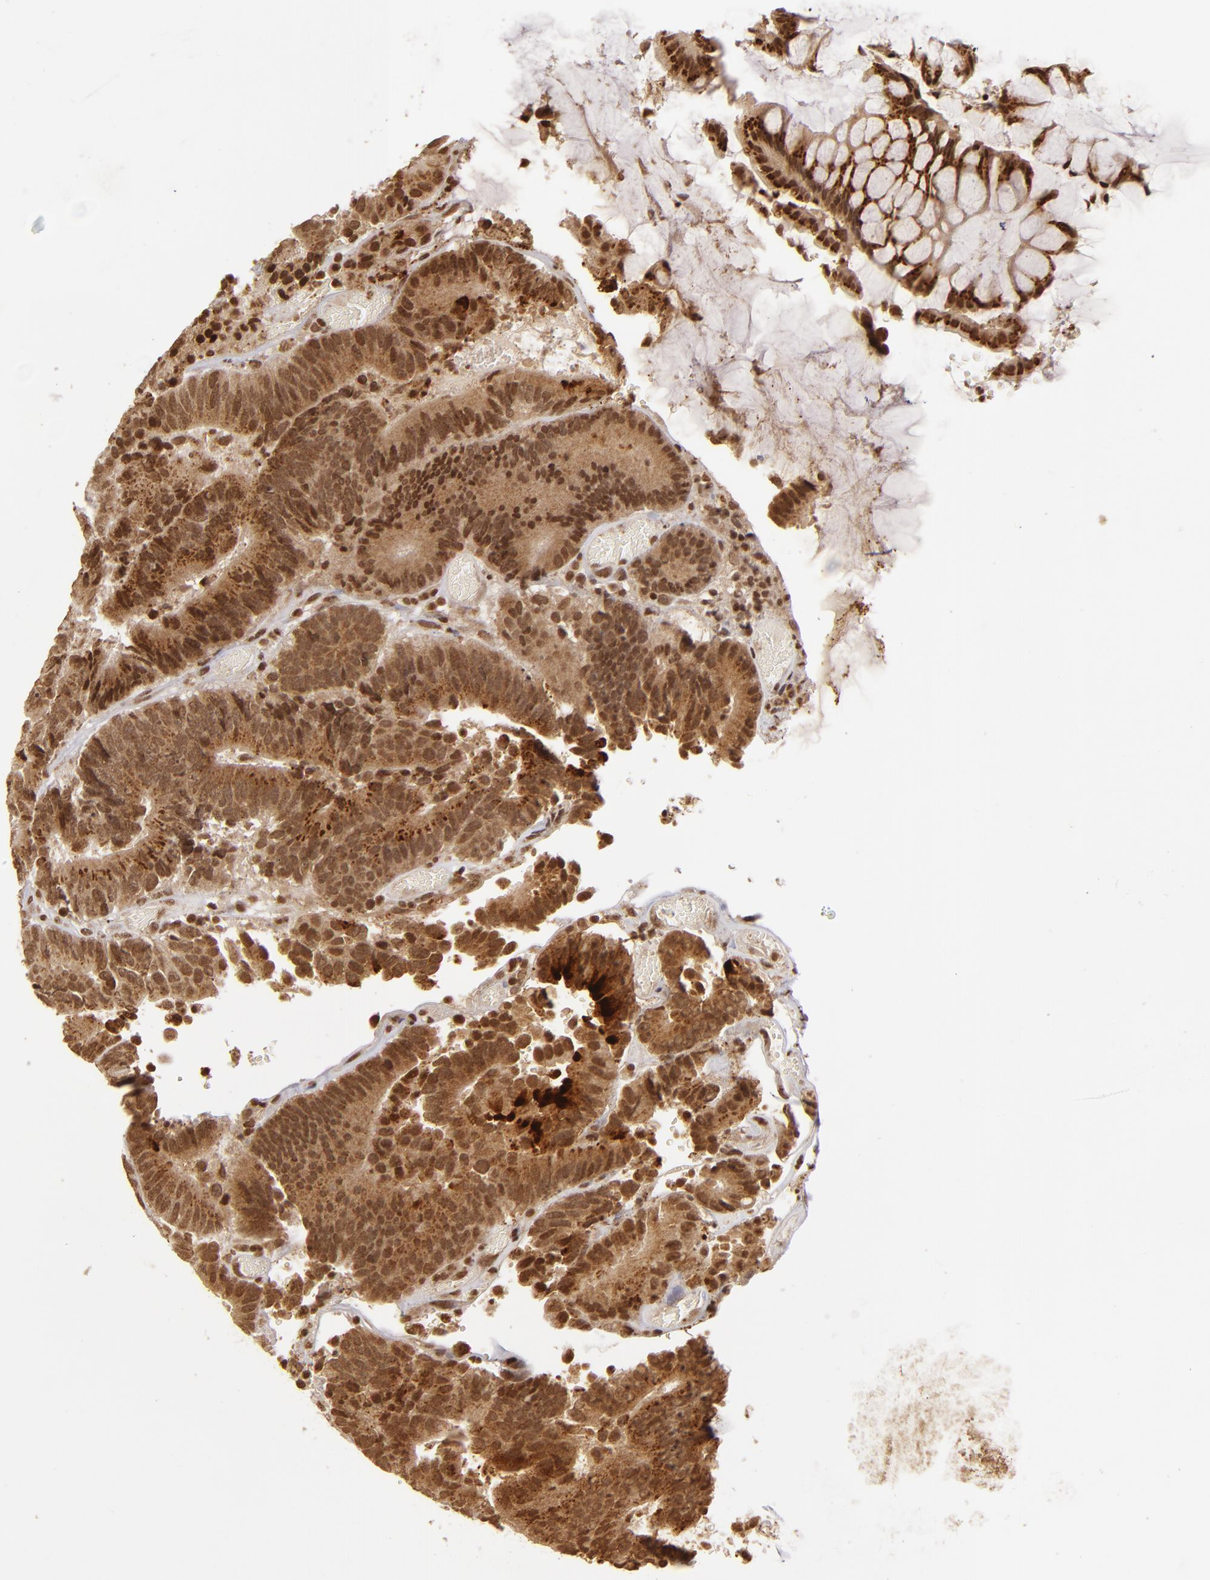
{"staining": {"intensity": "strong", "quantity": ">75%", "location": "cytoplasmic/membranous,nuclear"}, "tissue": "colorectal cancer", "cell_type": "Tumor cells", "image_type": "cancer", "snomed": [{"axis": "morphology", "description": "Normal tissue, NOS"}, {"axis": "morphology", "description": "Adenocarcinoma, NOS"}, {"axis": "topography", "description": "Colon"}], "caption": "High-magnification brightfield microscopy of colorectal adenocarcinoma stained with DAB (brown) and counterstained with hematoxylin (blue). tumor cells exhibit strong cytoplasmic/membranous and nuclear positivity is seen in approximately>75% of cells.", "gene": "CUL3", "patient": {"sex": "female", "age": 78}}